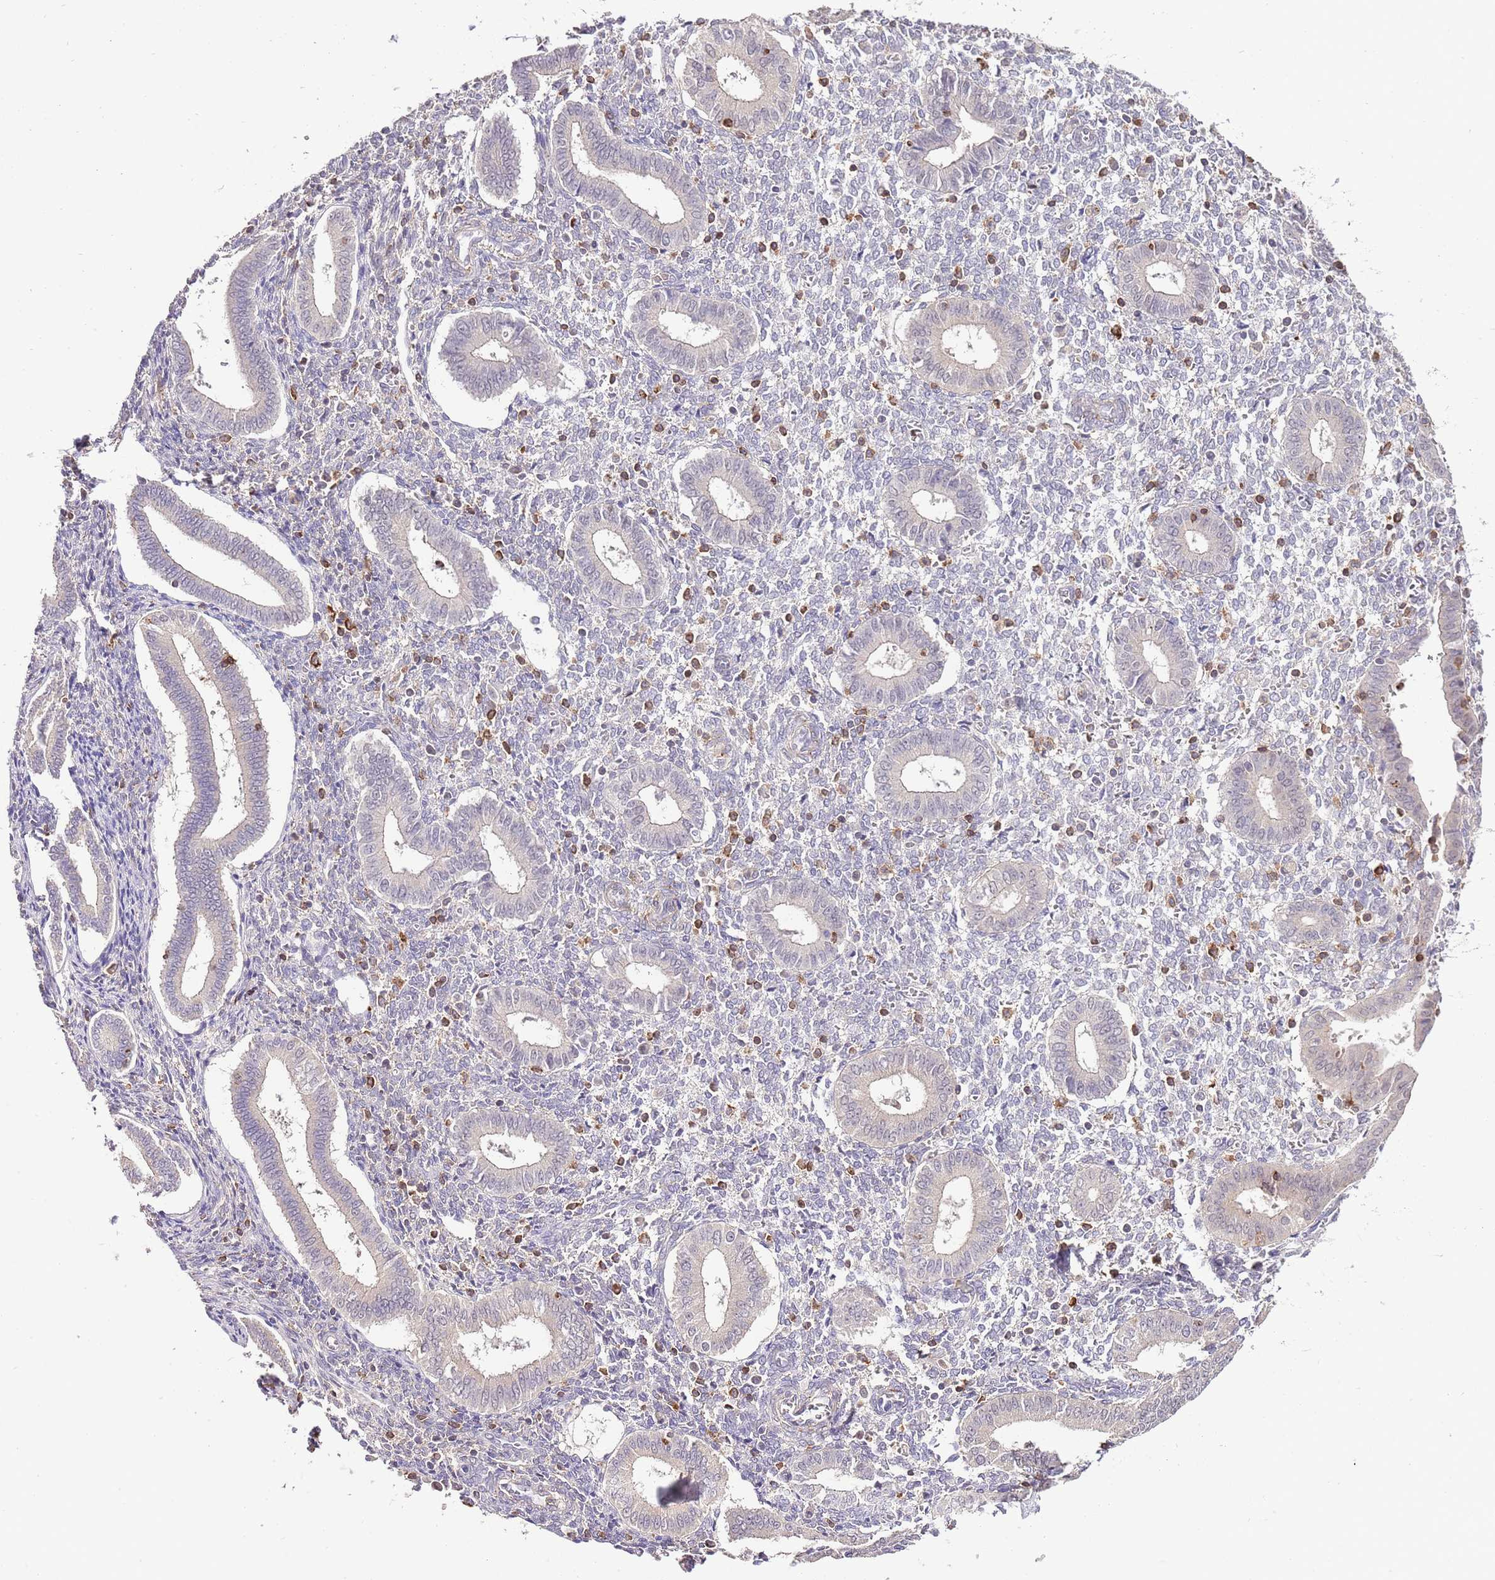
{"staining": {"intensity": "negative", "quantity": "none", "location": "none"}, "tissue": "endometrium", "cell_type": "Cells in endometrial stroma", "image_type": "normal", "snomed": [{"axis": "morphology", "description": "Normal tissue, NOS"}, {"axis": "topography", "description": "Endometrium"}], "caption": "DAB (3,3'-diaminobenzidine) immunohistochemical staining of normal endometrium exhibits no significant expression in cells in endometrial stroma. The staining is performed using DAB (3,3'-diaminobenzidine) brown chromogen with nuclei counter-stained in using hematoxylin.", "gene": "EFHD1", "patient": {"sex": "female", "age": 44}}